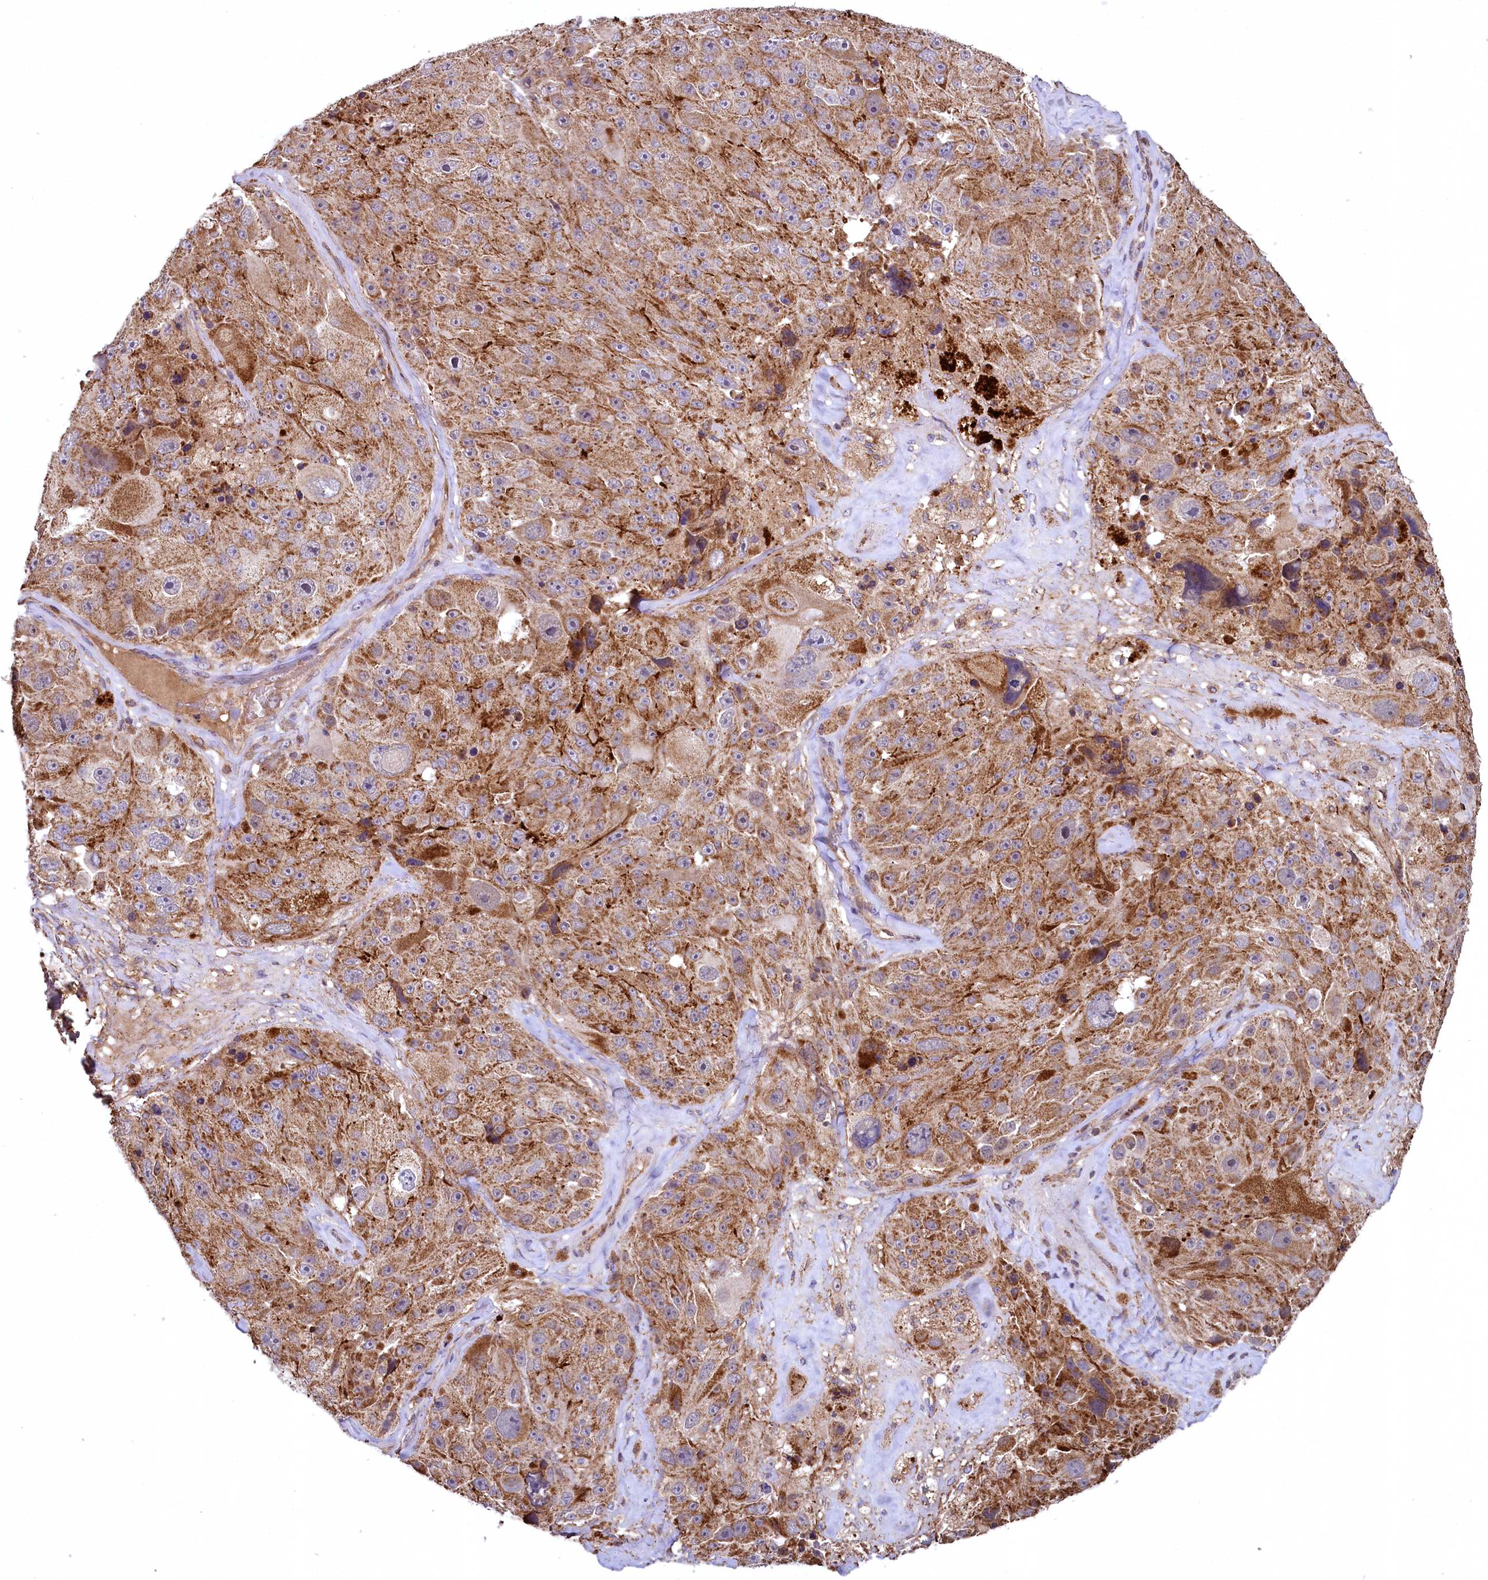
{"staining": {"intensity": "moderate", "quantity": ">75%", "location": "cytoplasmic/membranous"}, "tissue": "melanoma", "cell_type": "Tumor cells", "image_type": "cancer", "snomed": [{"axis": "morphology", "description": "Malignant melanoma, Metastatic site"}, {"axis": "topography", "description": "Lymph node"}], "caption": "Human melanoma stained with a protein marker exhibits moderate staining in tumor cells.", "gene": "METTL4", "patient": {"sex": "male", "age": 62}}